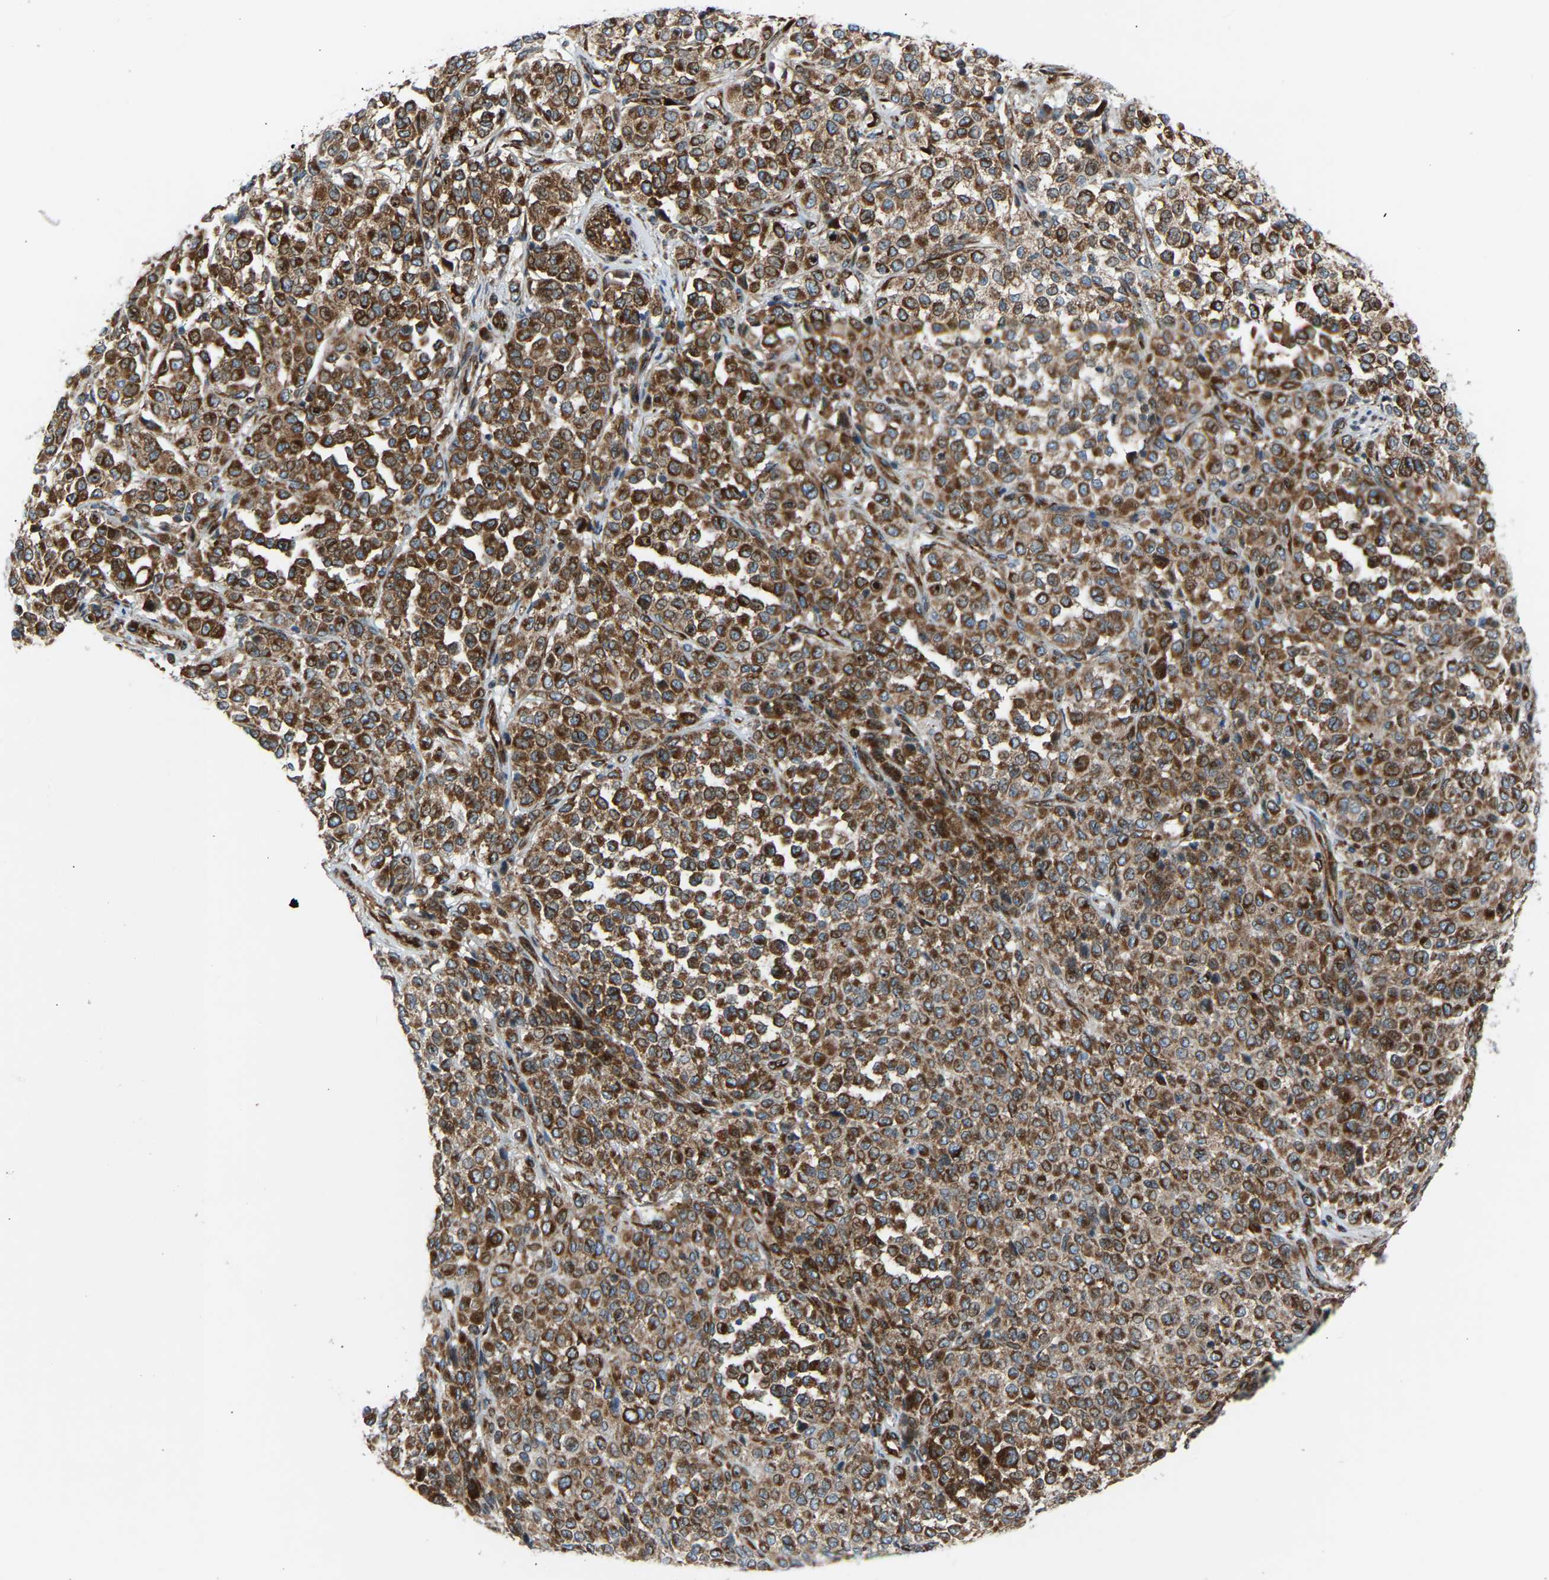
{"staining": {"intensity": "strong", "quantity": ">75%", "location": "cytoplasmic/membranous"}, "tissue": "melanoma", "cell_type": "Tumor cells", "image_type": "cancer", "snomed": [{"axis": "morphology", "description": "Malignant melanoma, Metastatic site"}, {"axis": "topography", "description": "Pancreas"}], "caption": "DAB immunohistochemical staining of human melanoma reveals strong cytoplasmic/membranous protein positivity in about >75% of tumor cells.", "gene": "VPS41", "patient": {"sex": "female", "age": 30}}